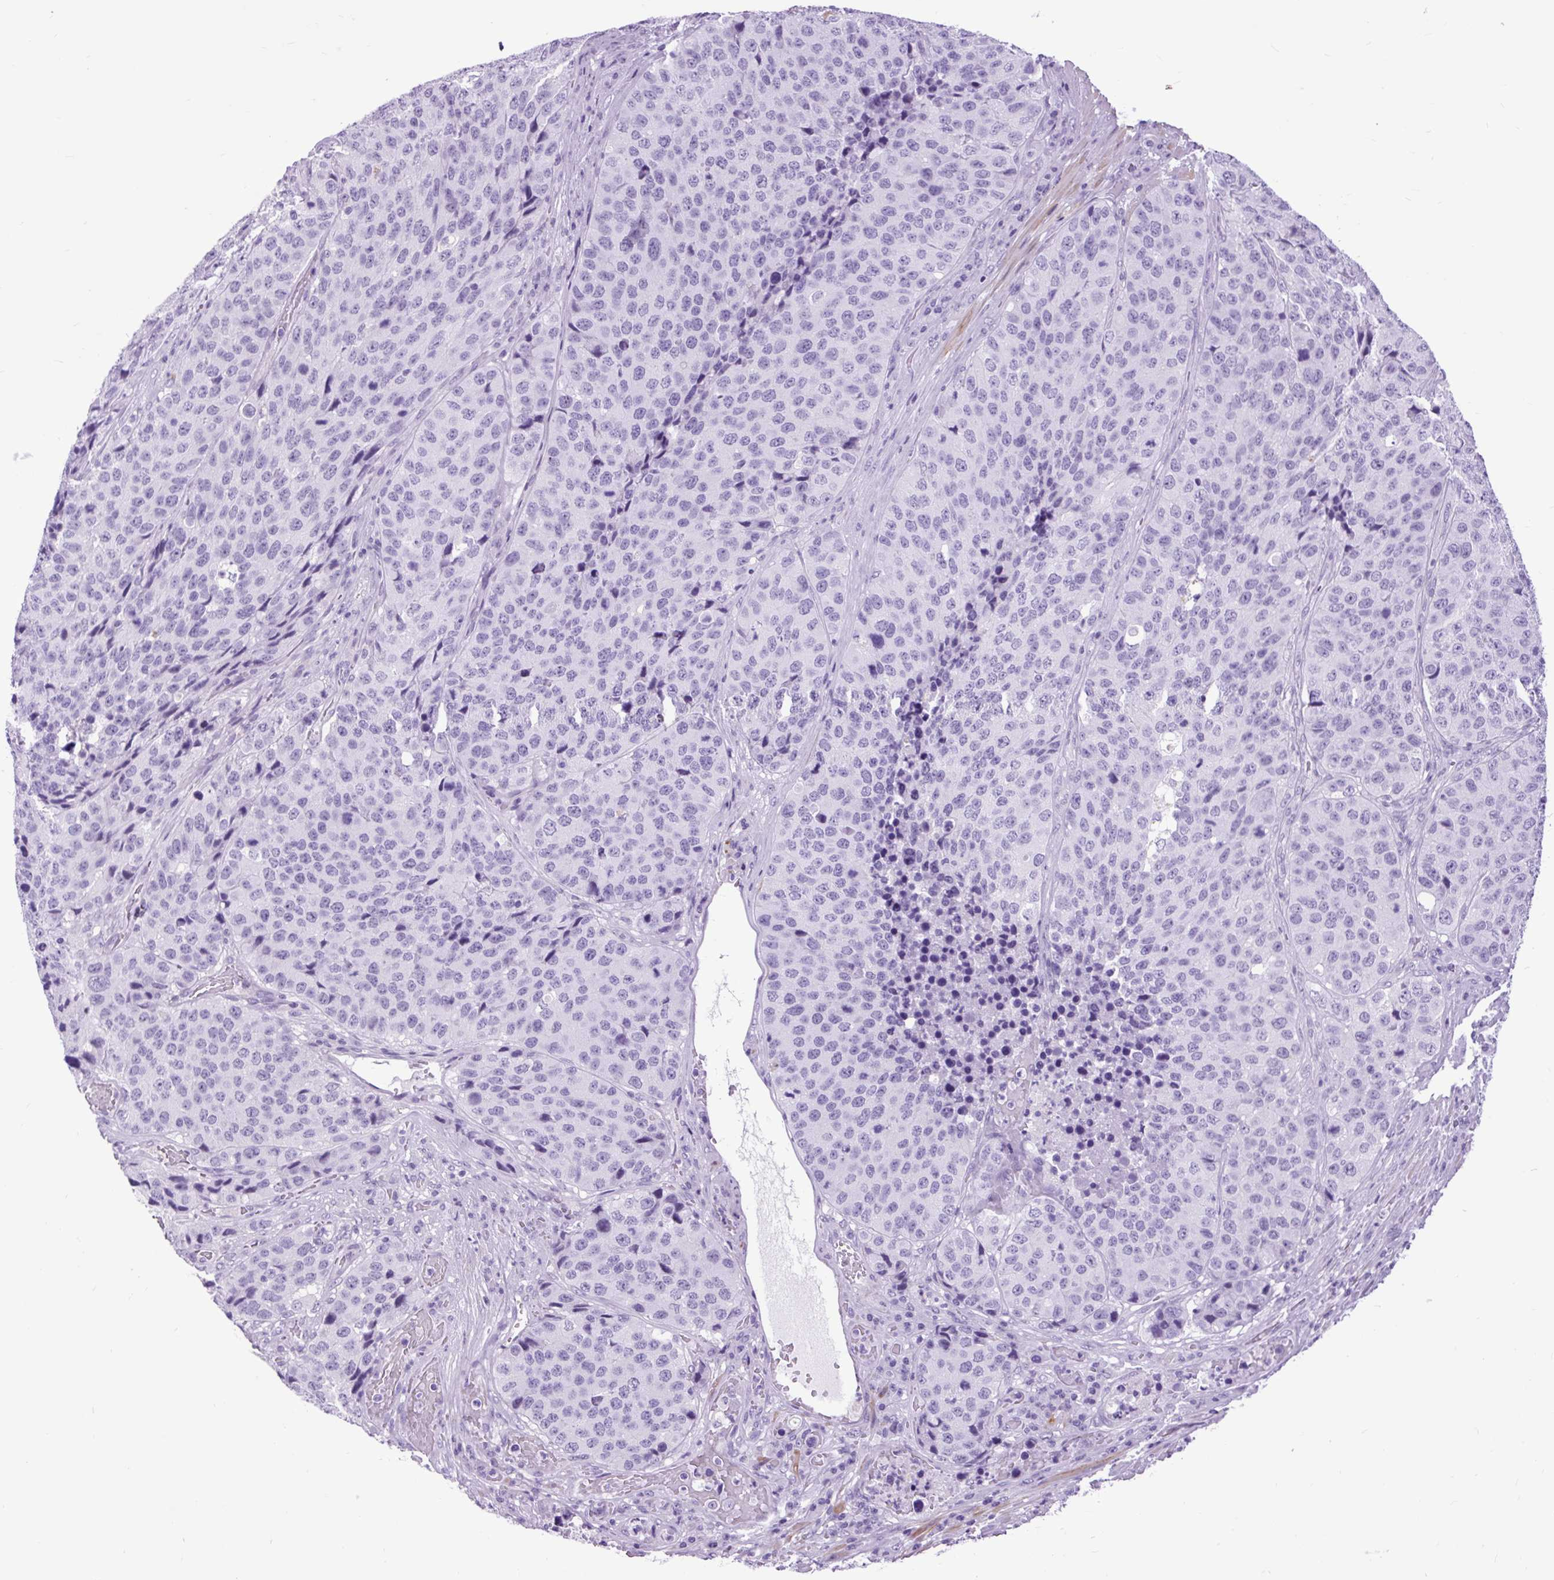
{"staining": {"intensity": "negative", "quantity": "none", "location": "none"}, "tissue": "stomach cancer", "cell_type": "Tumor cells", "image_type": "cancer", "snomed": [{"axis": "morphology", "description": "Adenocarcinoma, NOS"}, {"axis": "topography", "description": "Stomach"}], "caption": "A micrograph of human stomach adenocarcinoma is negative for staining in tumor cells.", "gene": "DPP6", "patient": {"sex": "male", "age": 71}}